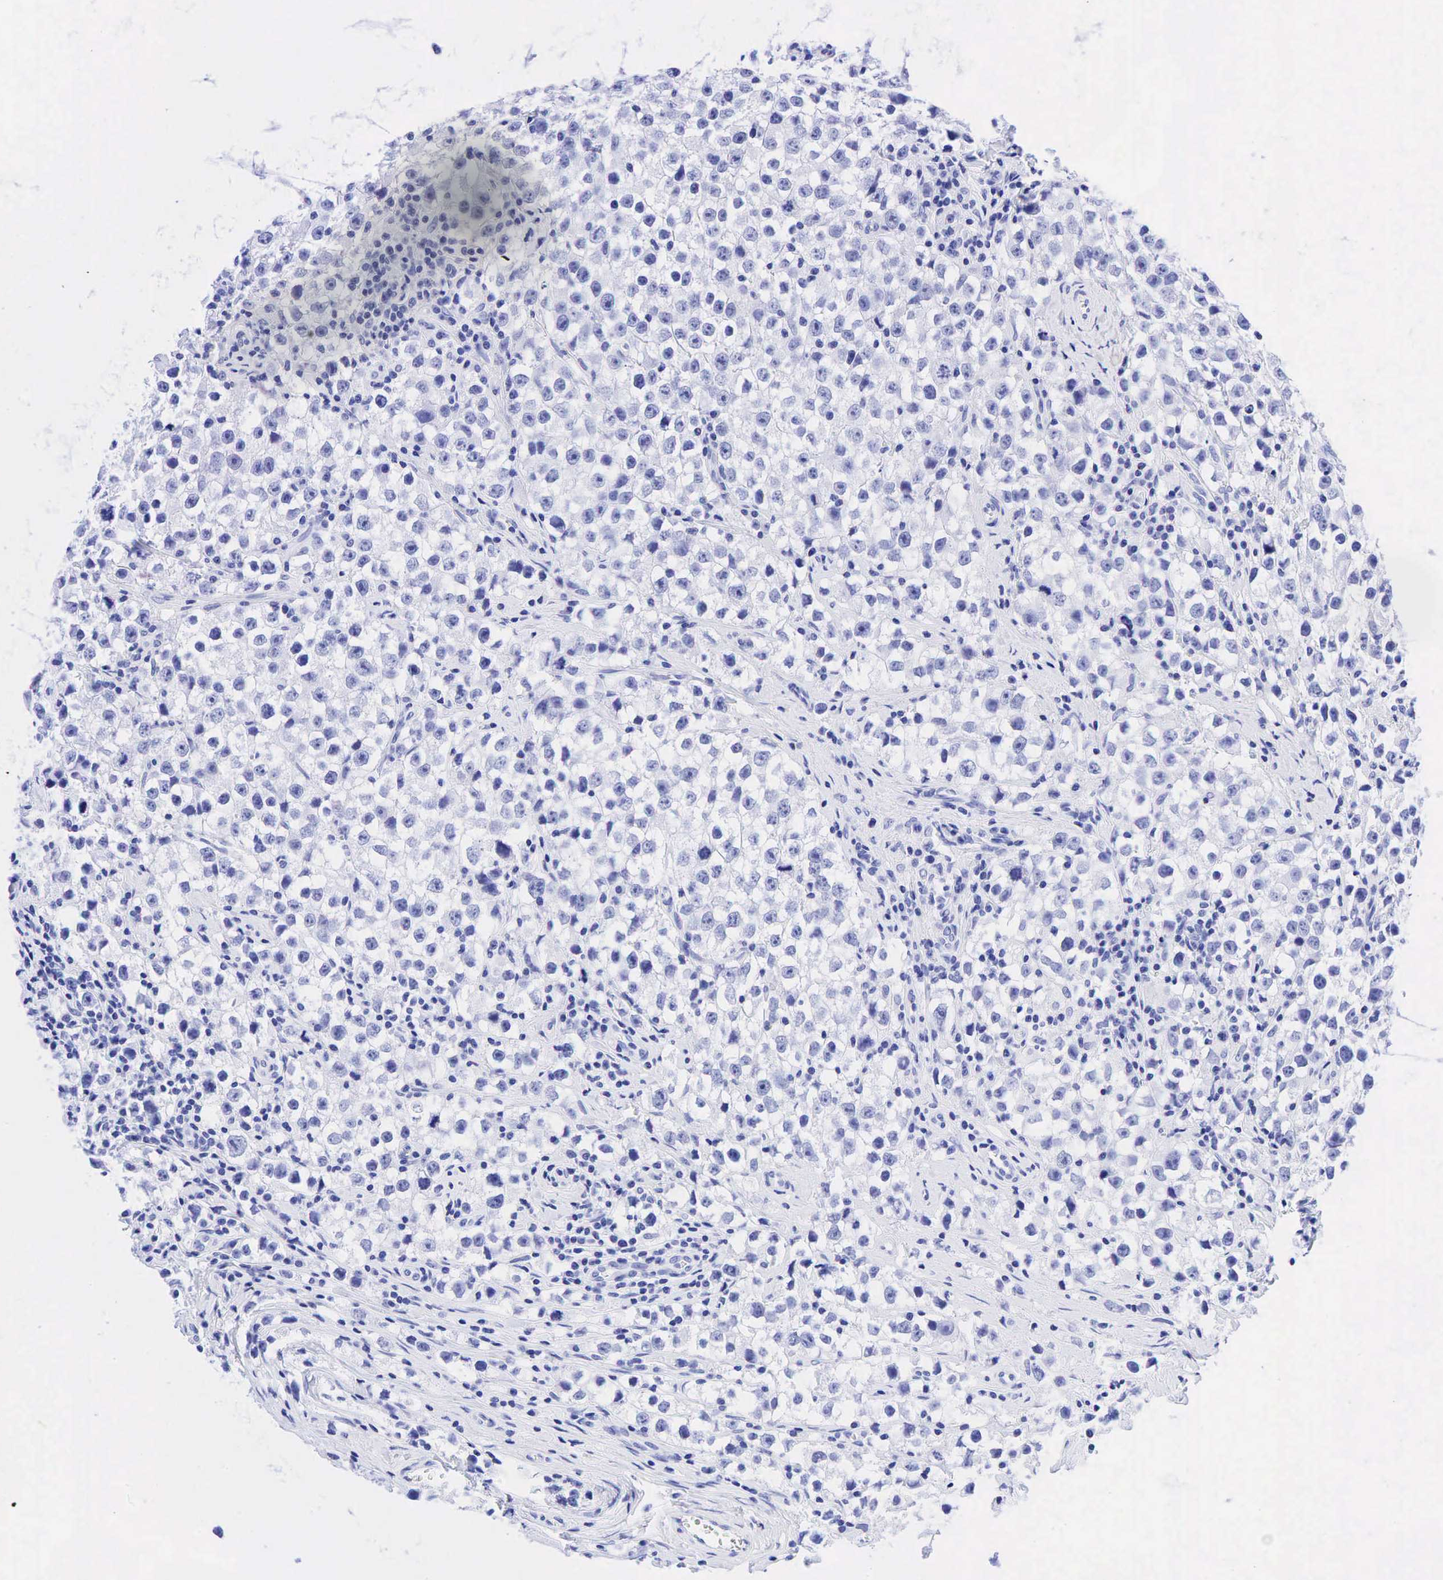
{"staining": {"intensity": "negative", "quantity": "none", "location": "none"}, "tissue": "testis cancer", "cell_type": "Tumor cells", "image_type": "cancer", "snomed": [{"axis": "morphology", "description": "Seminoma, NOS"}, {"axis": "topography", "description": "Testis"}], "caption": "Histopathology image shows no protein positivity in tumor cells of testis seminoma tissue.", "gene": "ESR1", "patient": {"sex": "male", "age": 35}}